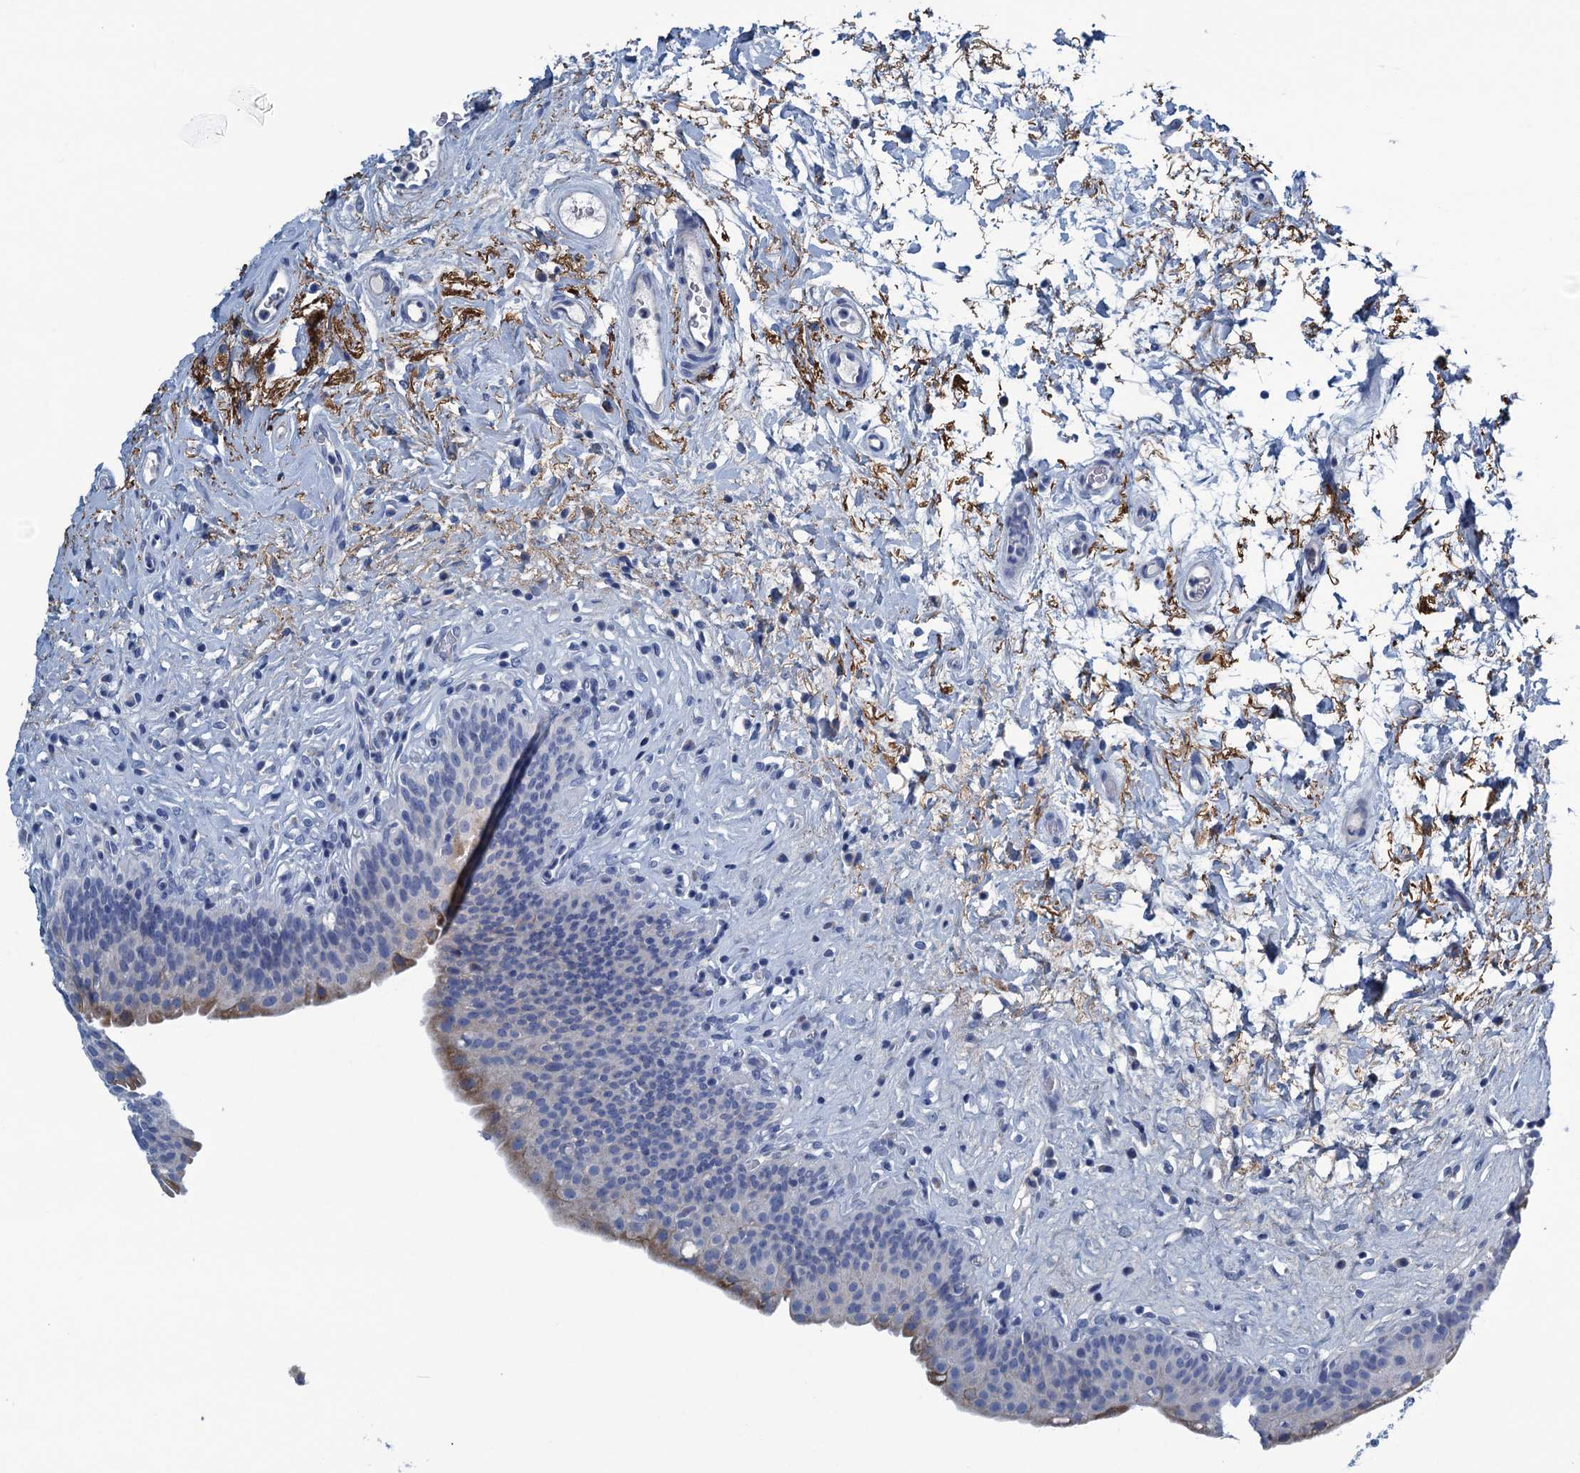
{"staining": {"intensity": "weak", "quantity": "<25%", "location": "cytoplasmic/membranous"}, "tissue": "urinary bladder", "cell_type": "Urothelial cells", "image_type": "normal", "snomed": [{"axis": "morphology", "description": "Normal tissue, NOS"}, {"axis": "topography", "description": "Urinary bladder"}], "caption": "High magnification brightfield microscopy of normal urinary bladder stained with DAB (brown) and counterstained with hematoxylin (blue): urothelial cells show no significant expression.", "gene": "C10orf88", "patient": {"sex": "male", "age": 83}}